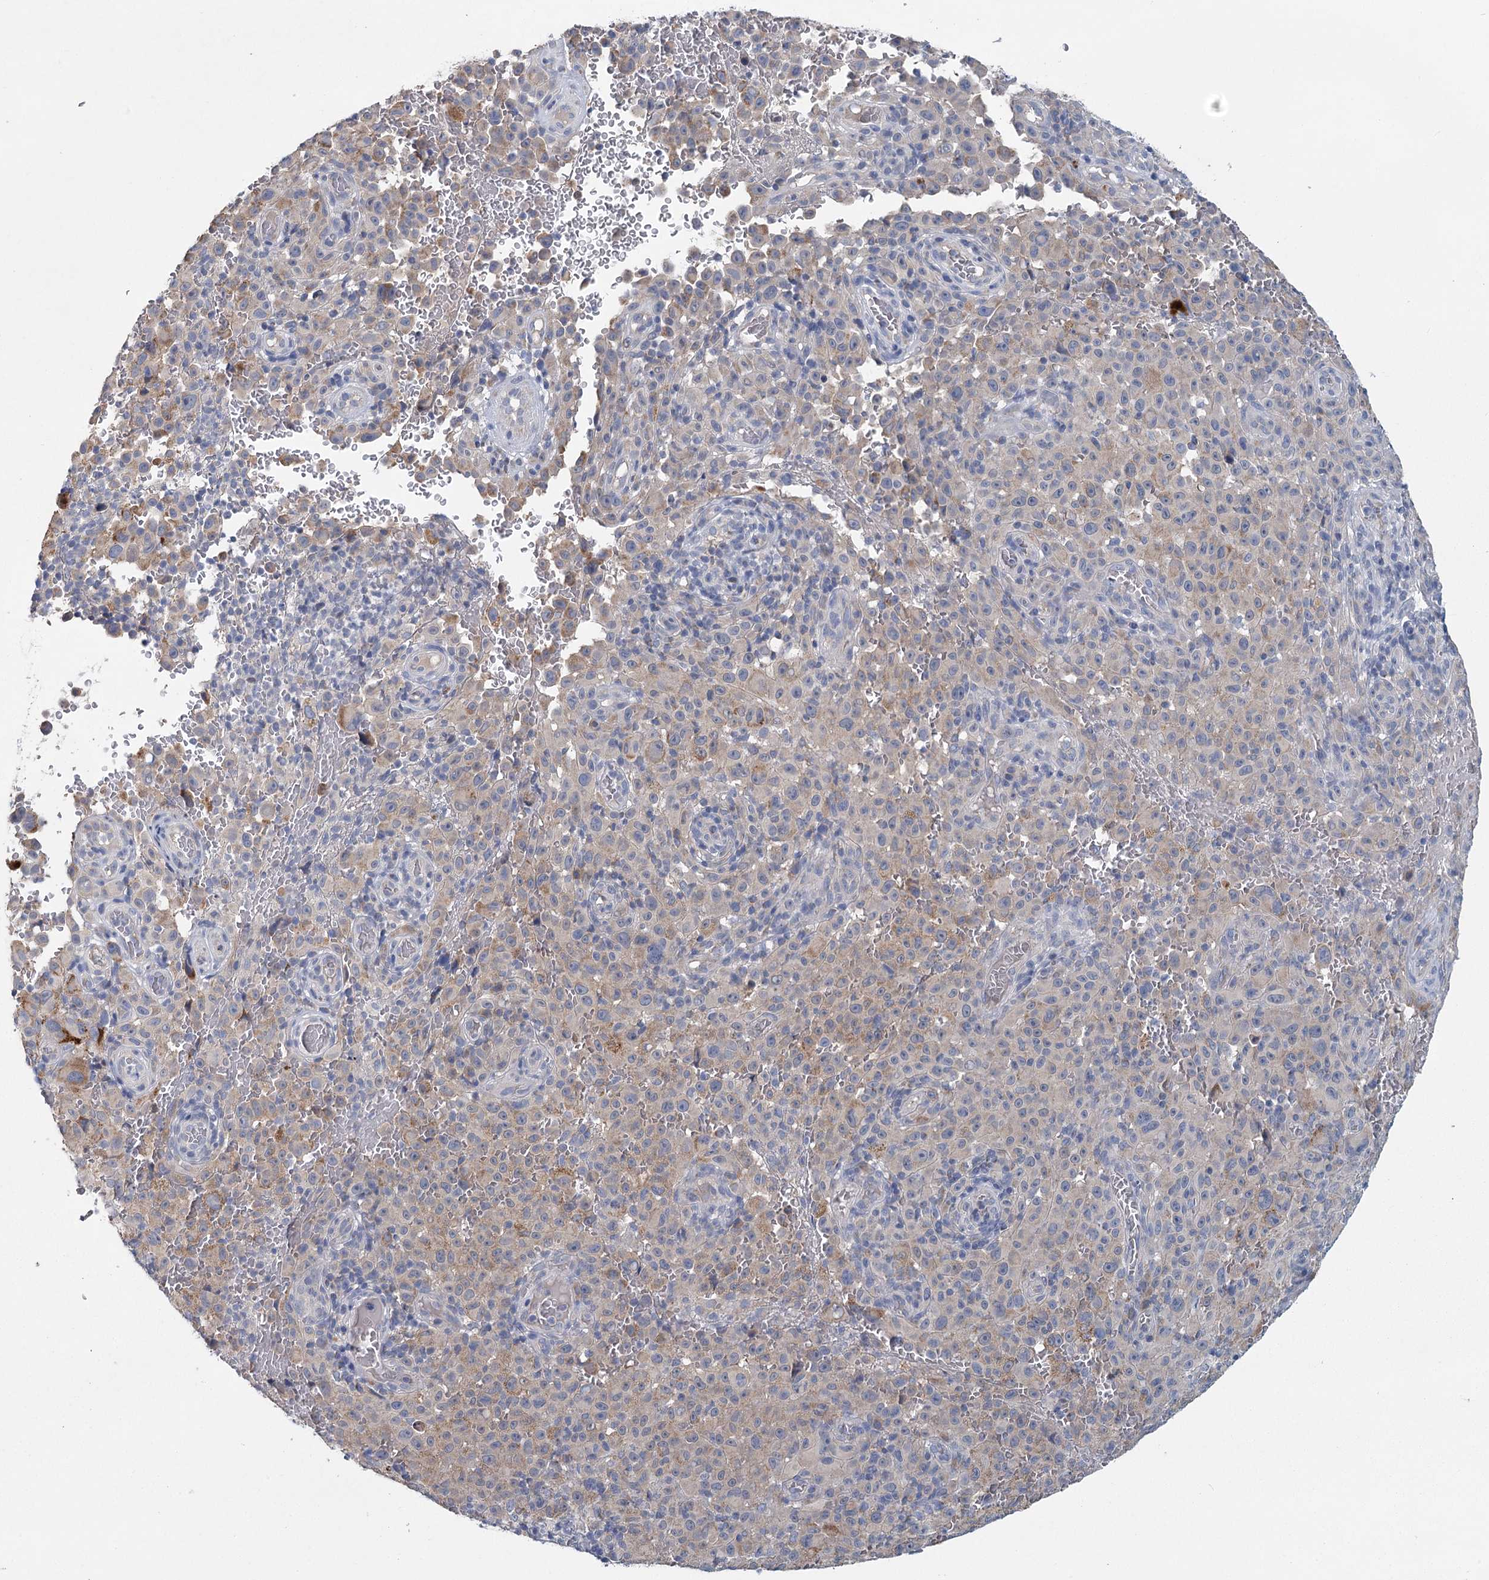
{"staining": {"intensity": "negative", "quantity": "none", "location": "none"}, "tissue": "melanoma", "cell_type": "Tumor cells", "image_type": "cancer", "snomed": [{"axis": "morphology", "description": "Malignant melanoma, NOS"}, {"axis": "topography", "description": "Skin"}], "caption": "DAB immunohistochemical staining of human malignant melanoma displays no significant expression in tumor cells.", "gene": "ANKRD16", "patient": {"sex": "female", "age": 82}}